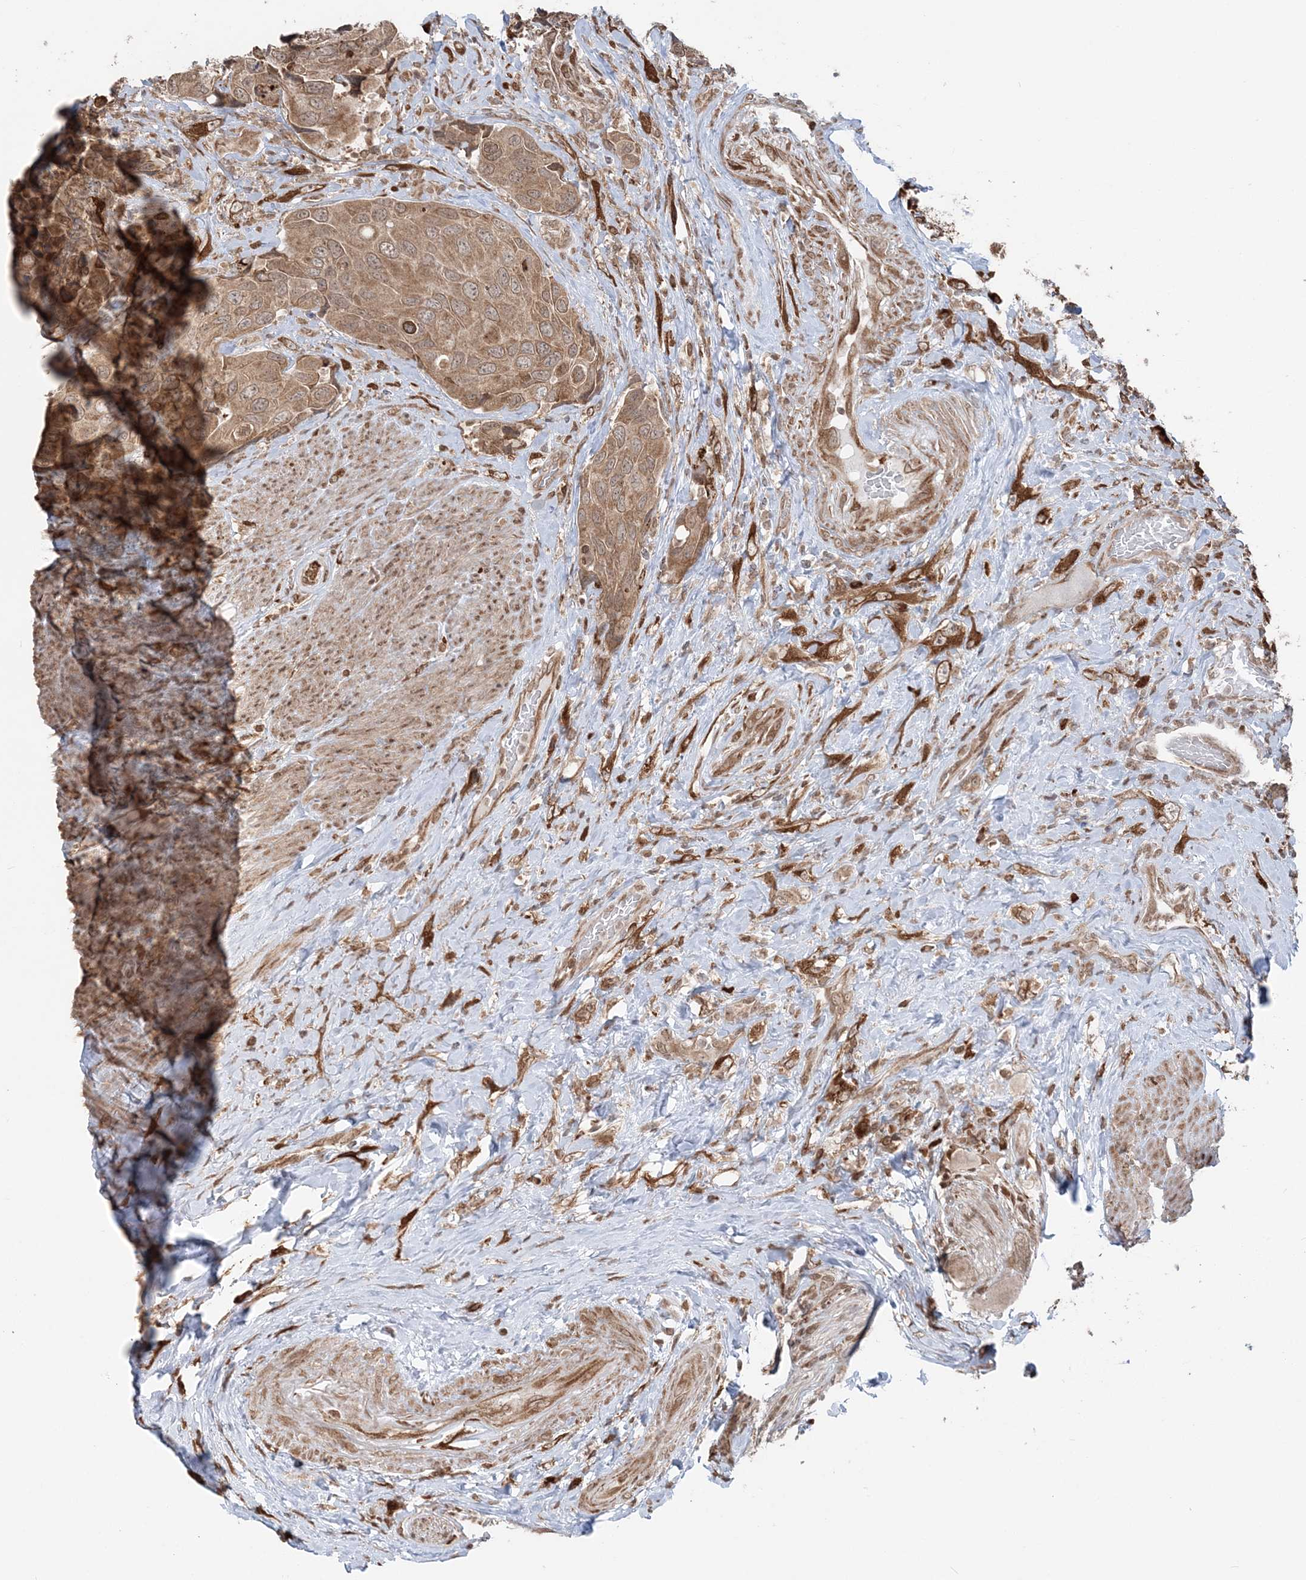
{"staining": {"intensity": "moderate", "quantity": ">75%", "location": "cytoplasmic/membranous"}, "tissue": "urothelial cancer", "cell_type": "Tumor cells", "image_type": "cancer", "snomed": [{"axis": "morphology", "description": "Urothelial carcinoma, High grade"}, {"axis": "topography", "description": "Urinary bladder"}], "caption": "Immunohistochemistry (IHC) photomicrograph of high-grade urothelial carcinoma stained for a protein (brown), which shows medium levels of moderate cytoplasmic/membranous expression in about >75% of tumor cells.", "gene": "TMED10", "patient": {"sex": "male", "age": 74}}